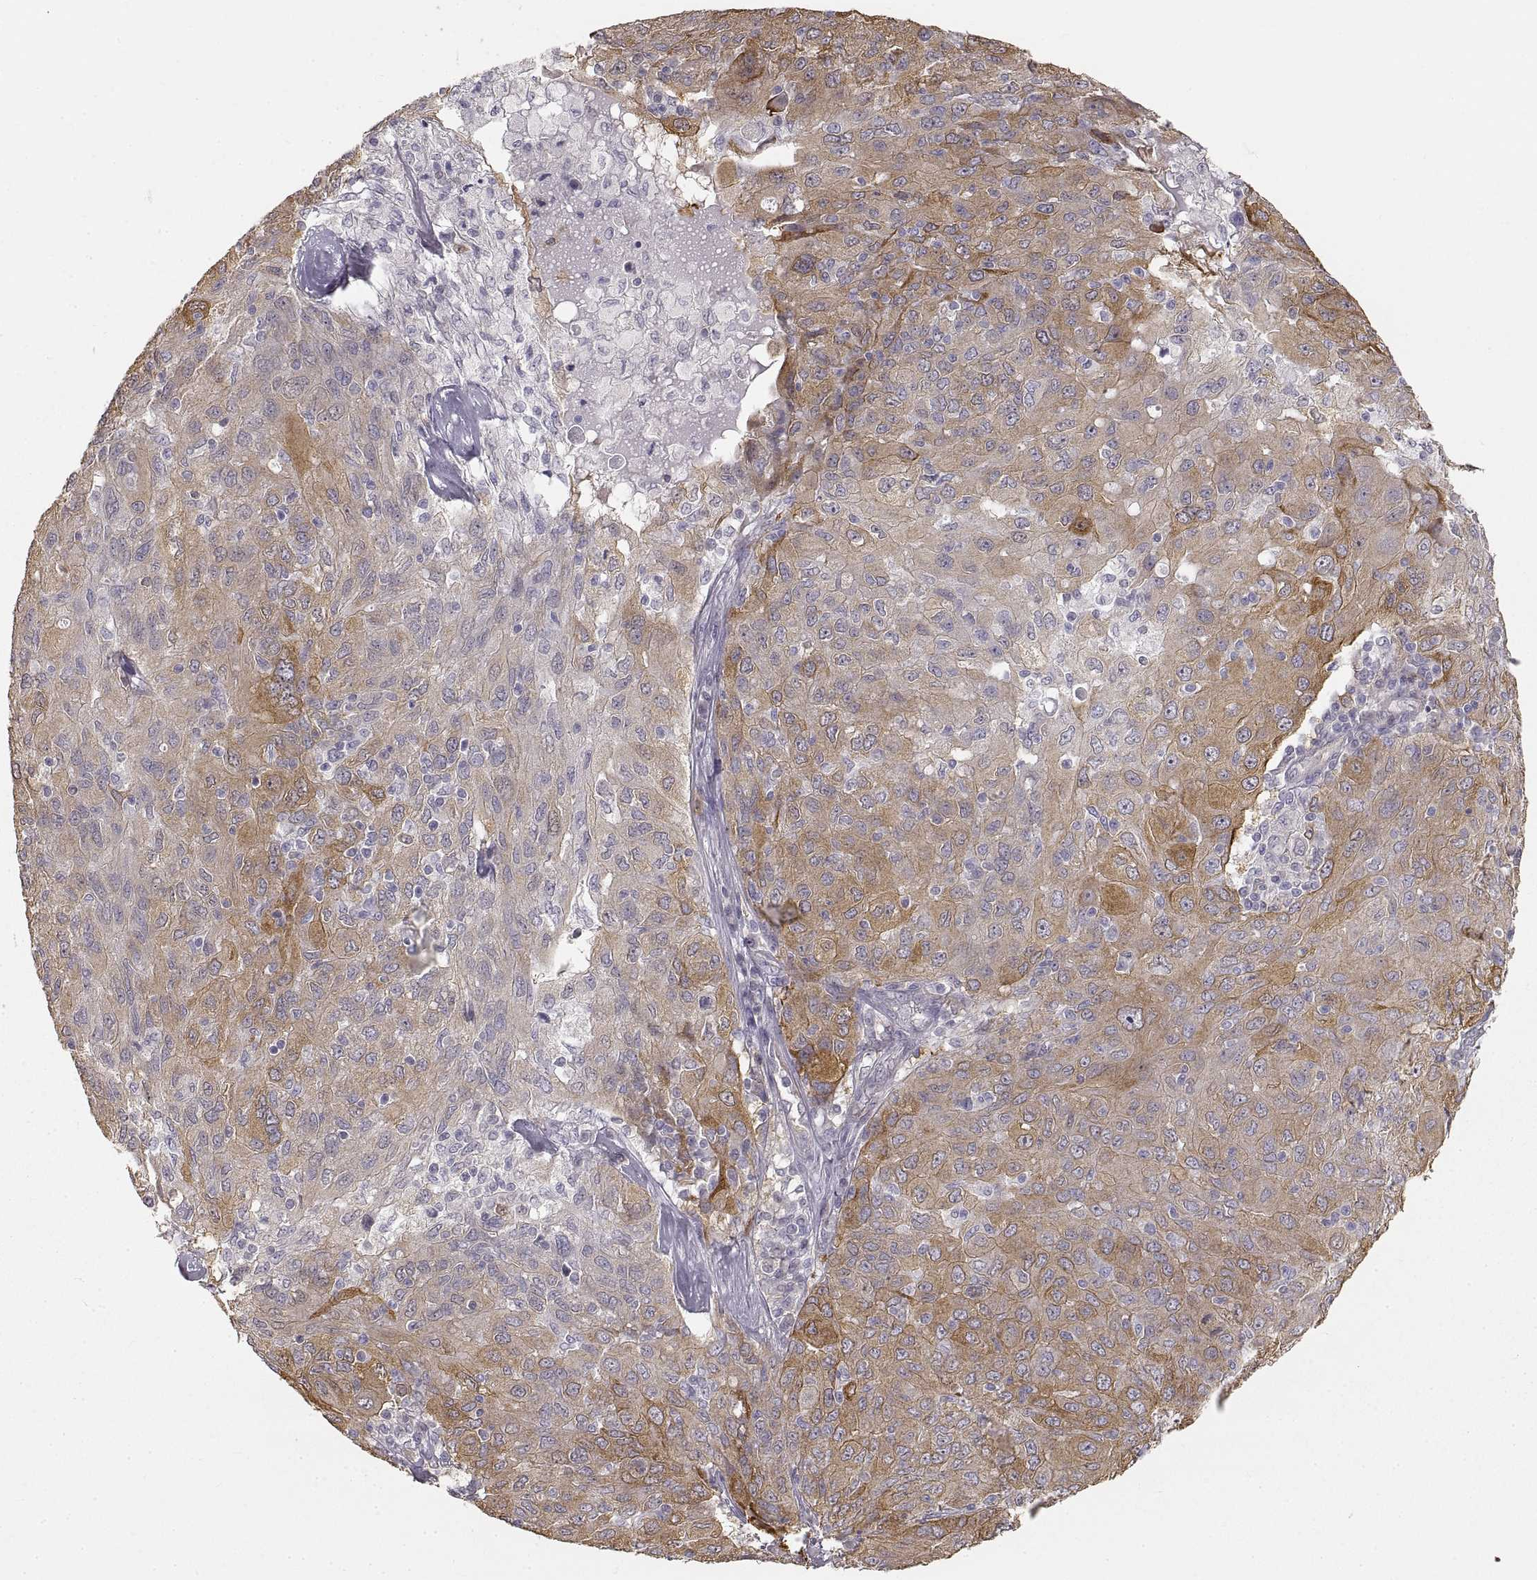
{"staining": {"intensity": "moderate", "quantity": "<25%", "location": "cytoplasmic/membranous"}, "tissue": "ovarian cancer", "cell_type": "Tumor cells", "image_type": "cancer", "snomed": [{"axis": "morphology", "description": "Carcinoma, endometroid"}, {"axis": "topography", "description": "Ovary"}], "caption": "This photomicrograph exhibits immunohistochemistry (IHC) staining of human ovarian cancer, with low moderate cytoplasmic/membranous expression in approximately <25% of tumor cells.", "gene": "HSP90AB1", "patient": {"sex": "female", "age": 50}}